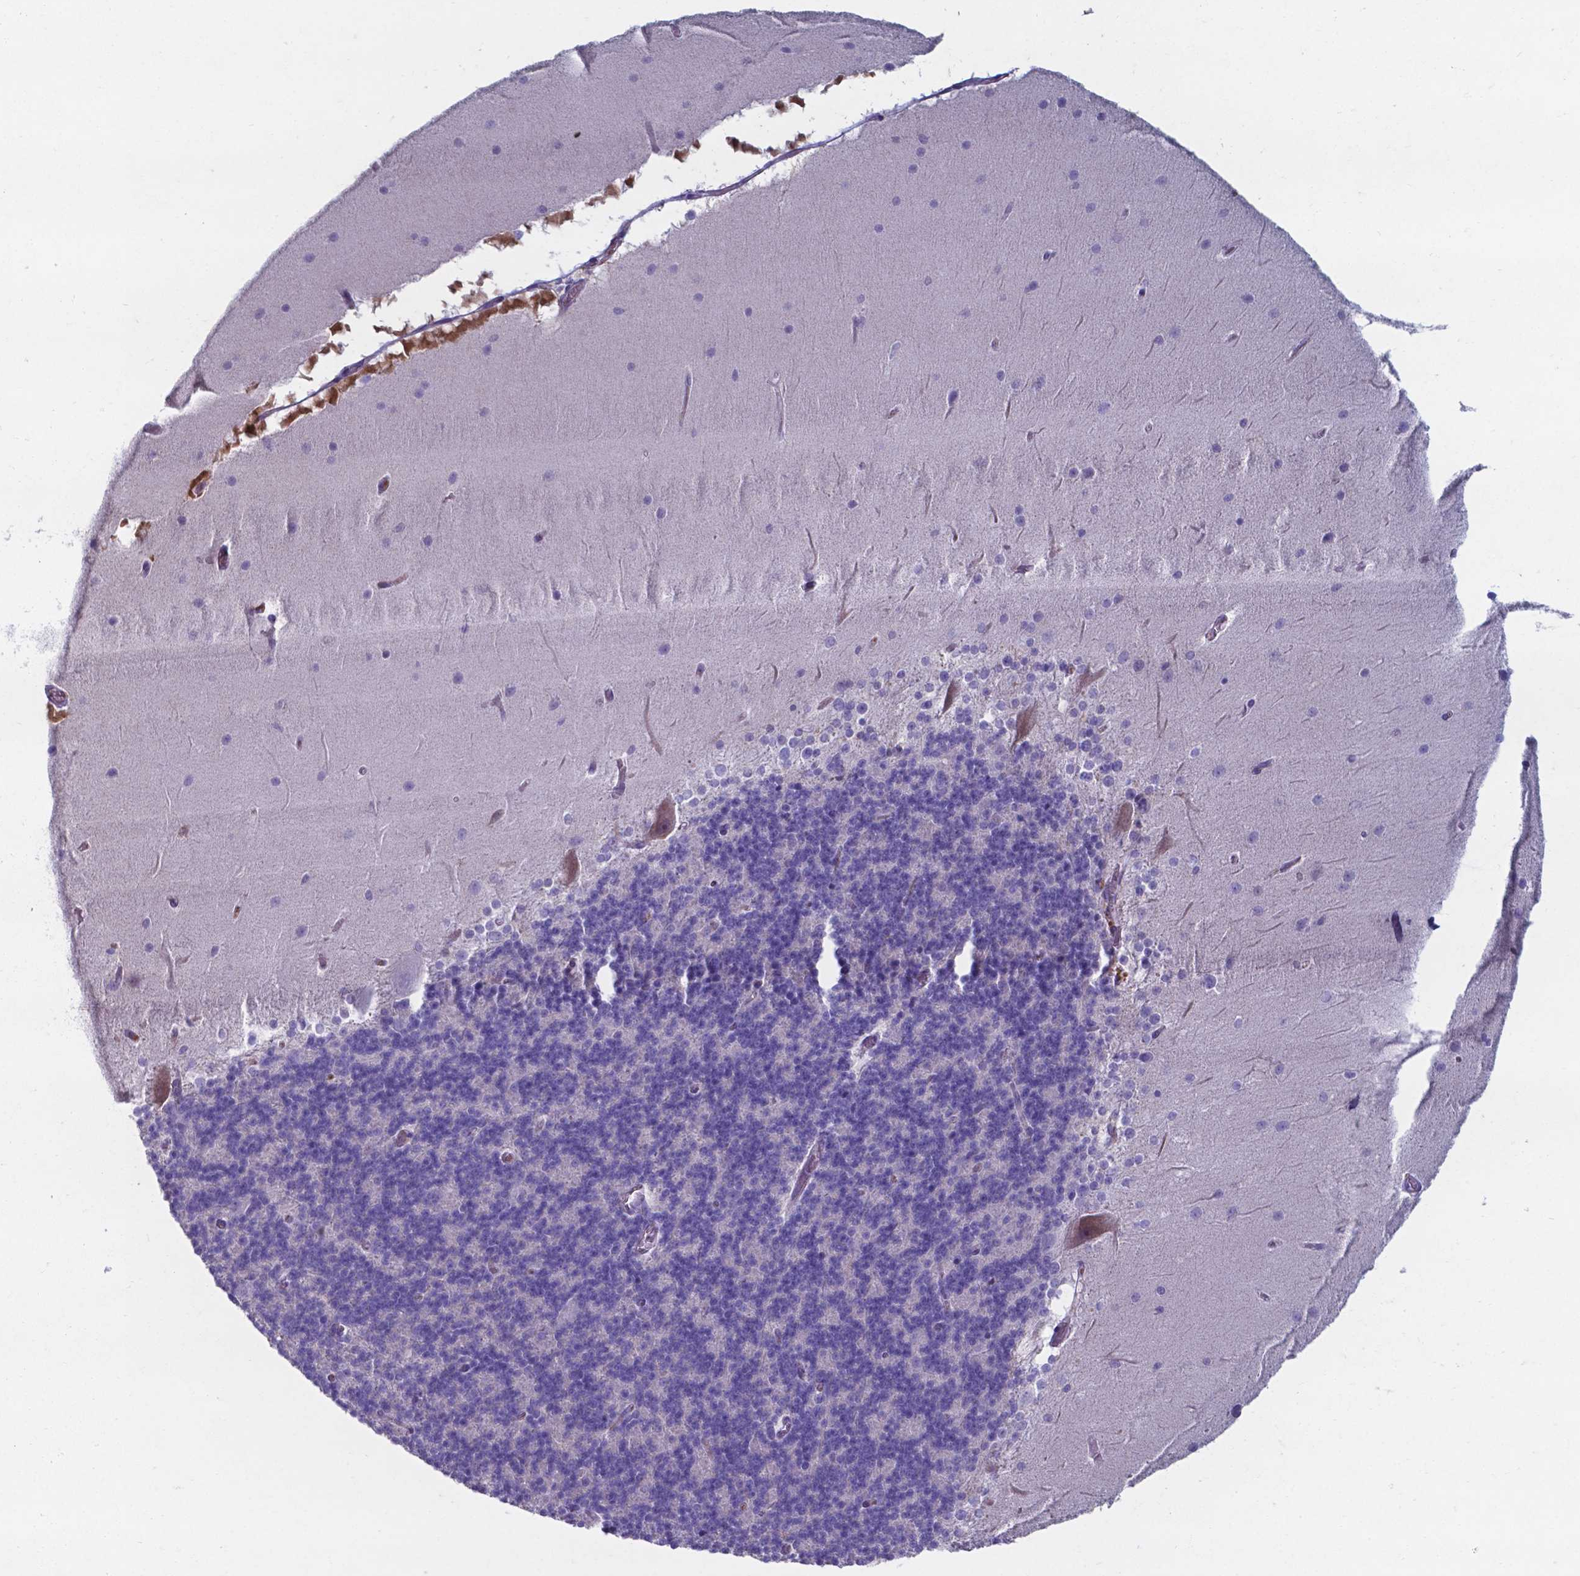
{"staining": {"intensity": "negative", "quantity": "none", "location": "none"}, "tissue": "cerebellum", "cell_type": "Cells in granular layer", "image_type": "normal", "snomed": [{"axis": "morphology", "description": "Normal tissue, NOS"}, {"axis": "topography", "description": "Cerebellum"}], "caption": "A high-resolution histopathology image shows immunohistochemistry (IHC) staining of normal cerebellum, which shows no significant expression in cells in granular layer. Nuclei are stained in blue.", "gene": "SERPINA1", "patient": {"sex": "female", "age": 19}}